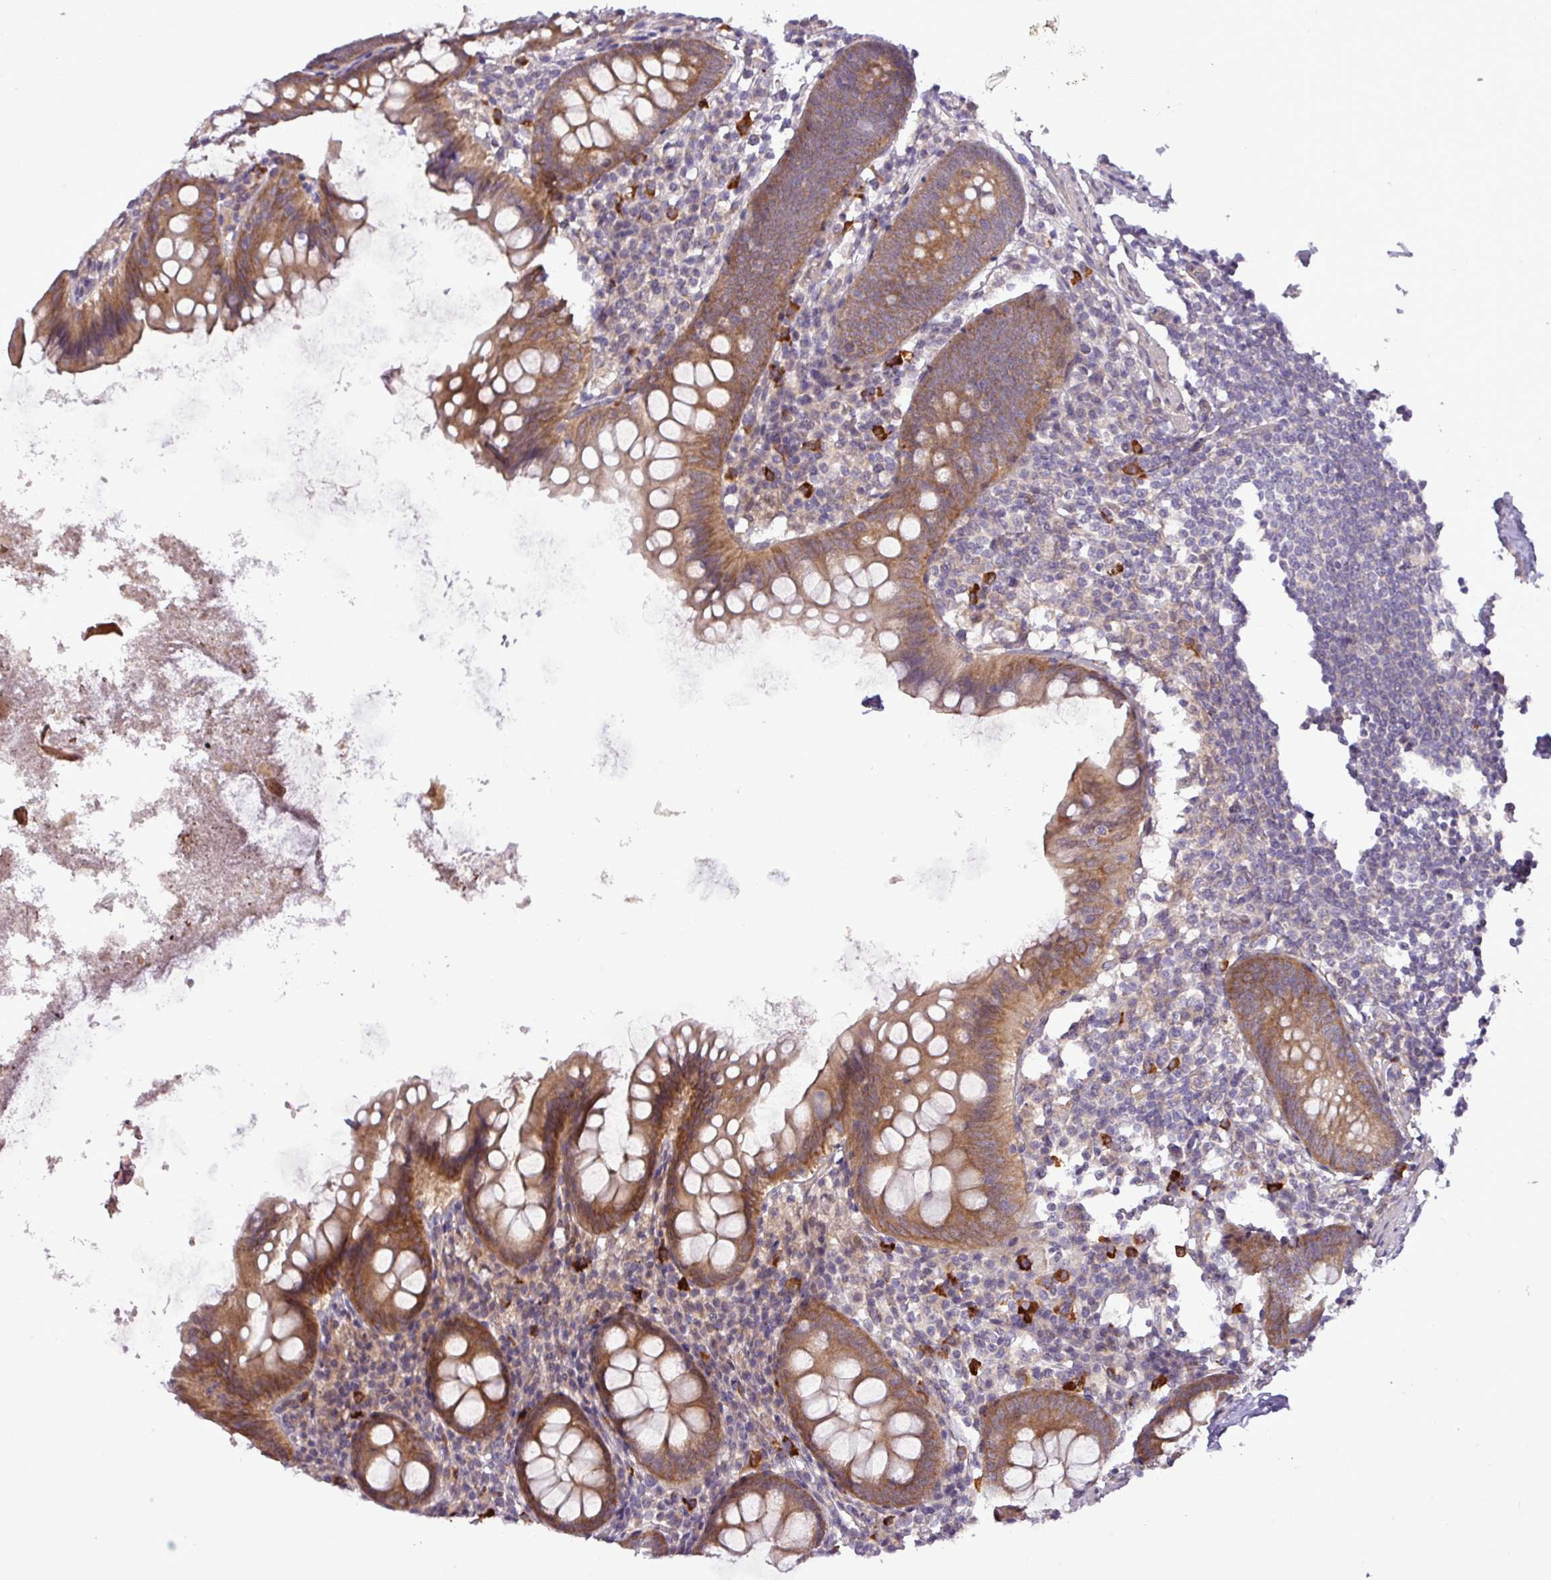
{"staining": {"intensity": "moderate", "quantity": ">75%", "location": "cytoplasmic/membranous"}, "tissue": "appendix", "cell_type": "Glandular cells", "image_type": "normal", "snomed": [{"axis": "morphology", "description": "Normal tissue, NOS"}, {"axis": "topography", "description": "Appendix"}], "caption": "Protein staining displays moderate cytoplasmic/membranous staining in about >75% of glandular cells in unremarkable appendix.", "gene": "FAM222B", "patient": {"sex": "female", "age": 51}}